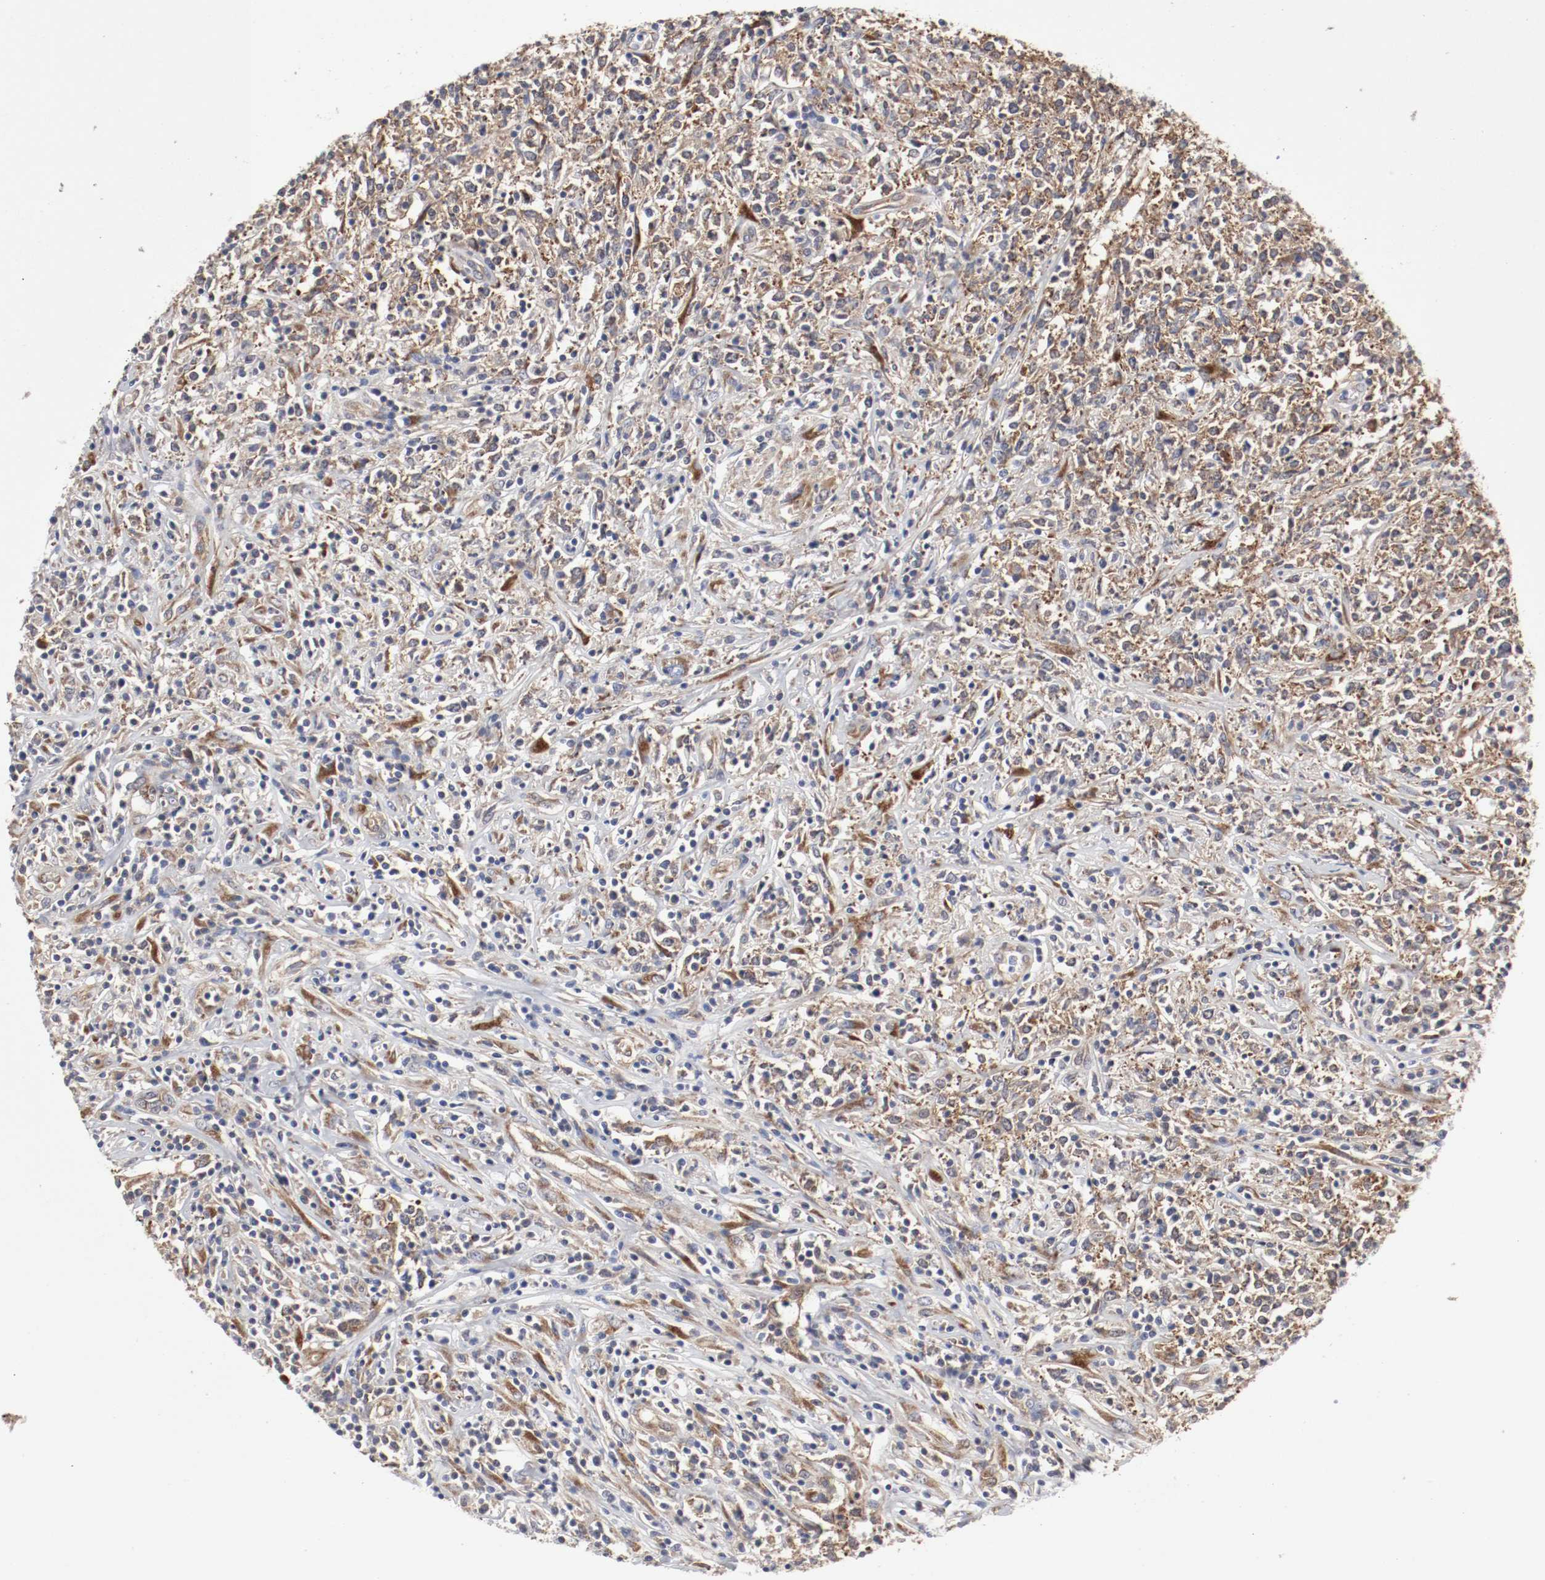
{"staining": {"intensity": "moderate", "quantity": "25%-75%", "location": "cytoplasmic/membranous"}, "tissue": "lymphoma", "cell_type": "Tumor cells", "image_type": "cancer", "snomed": [{"axis": "morphology", "description": "Malignant lymphoma, non-Hodgkin's type, High grade"}, {"axis": "topography", "description": "Lymph node"}], "caption": "Immunohistochemistry (DAB (3,3'-diaminobenzidine)) staining of human lymphoma demonstrates moderate cytoplasmic/membranous protein expression in approximately 25%-75% of tumor cells.", "gene": "FKBP3", "patient": {"sex": "female", "age": 84}}